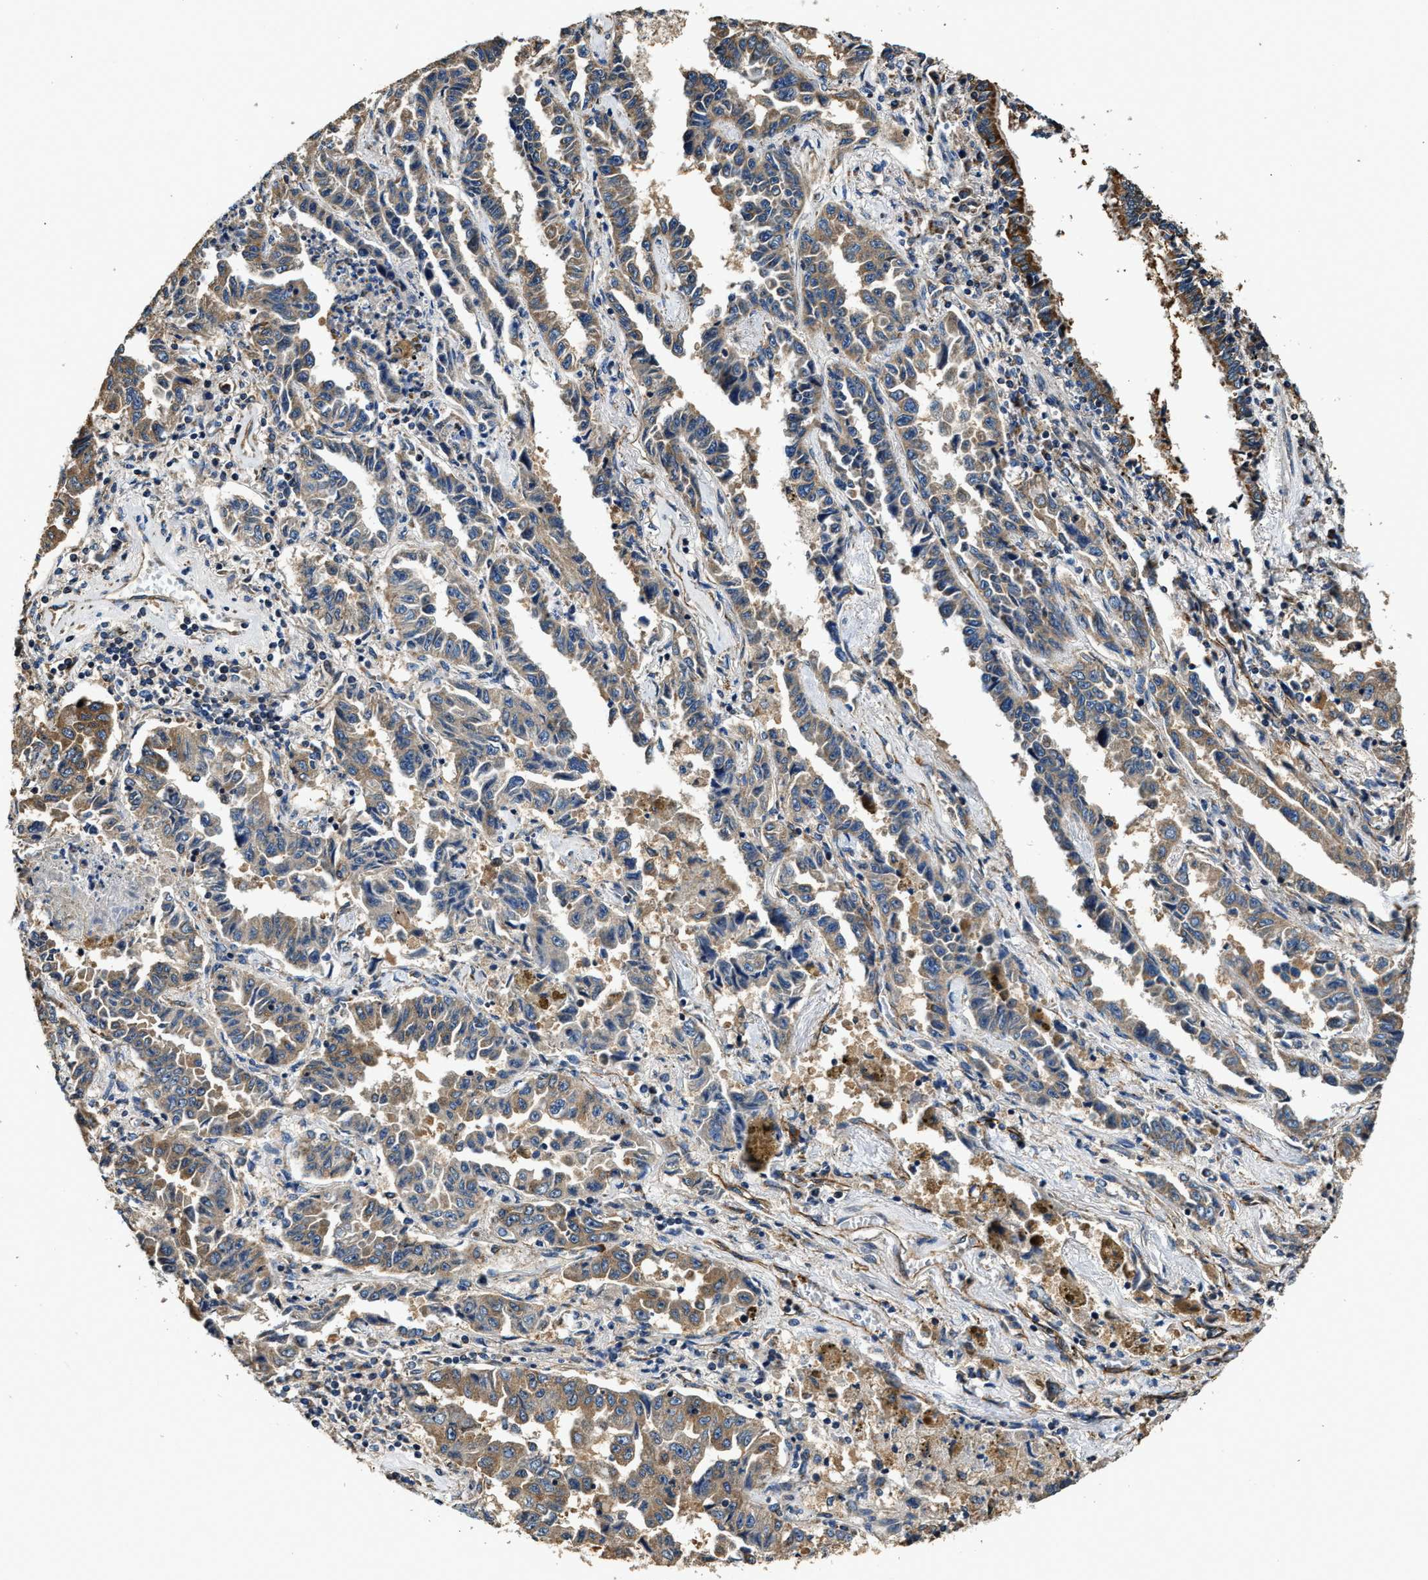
{"staining": {"intensity": "moderate", "quantity": ">75%", "location": "cytoplasmic/membranous"}, "tissue": "lung cancer", "cell_type": "Tumor cells", "image_type": "cancer", "snomed": [{"axis": "morphology", "description": "Adenocarcinoma, NOS"}, {"axis": "topography", "description": "Lung"}], "caption": "Moderate cytoplasmic/membranous staining for a protein is appreciated in approximately >75% of tumor cells of lung cancer (adenocarcinoma) using immunohistochemistry (IHC).", "gene": "GFRA3", "patient": {"sex": "female", "age": 51}}